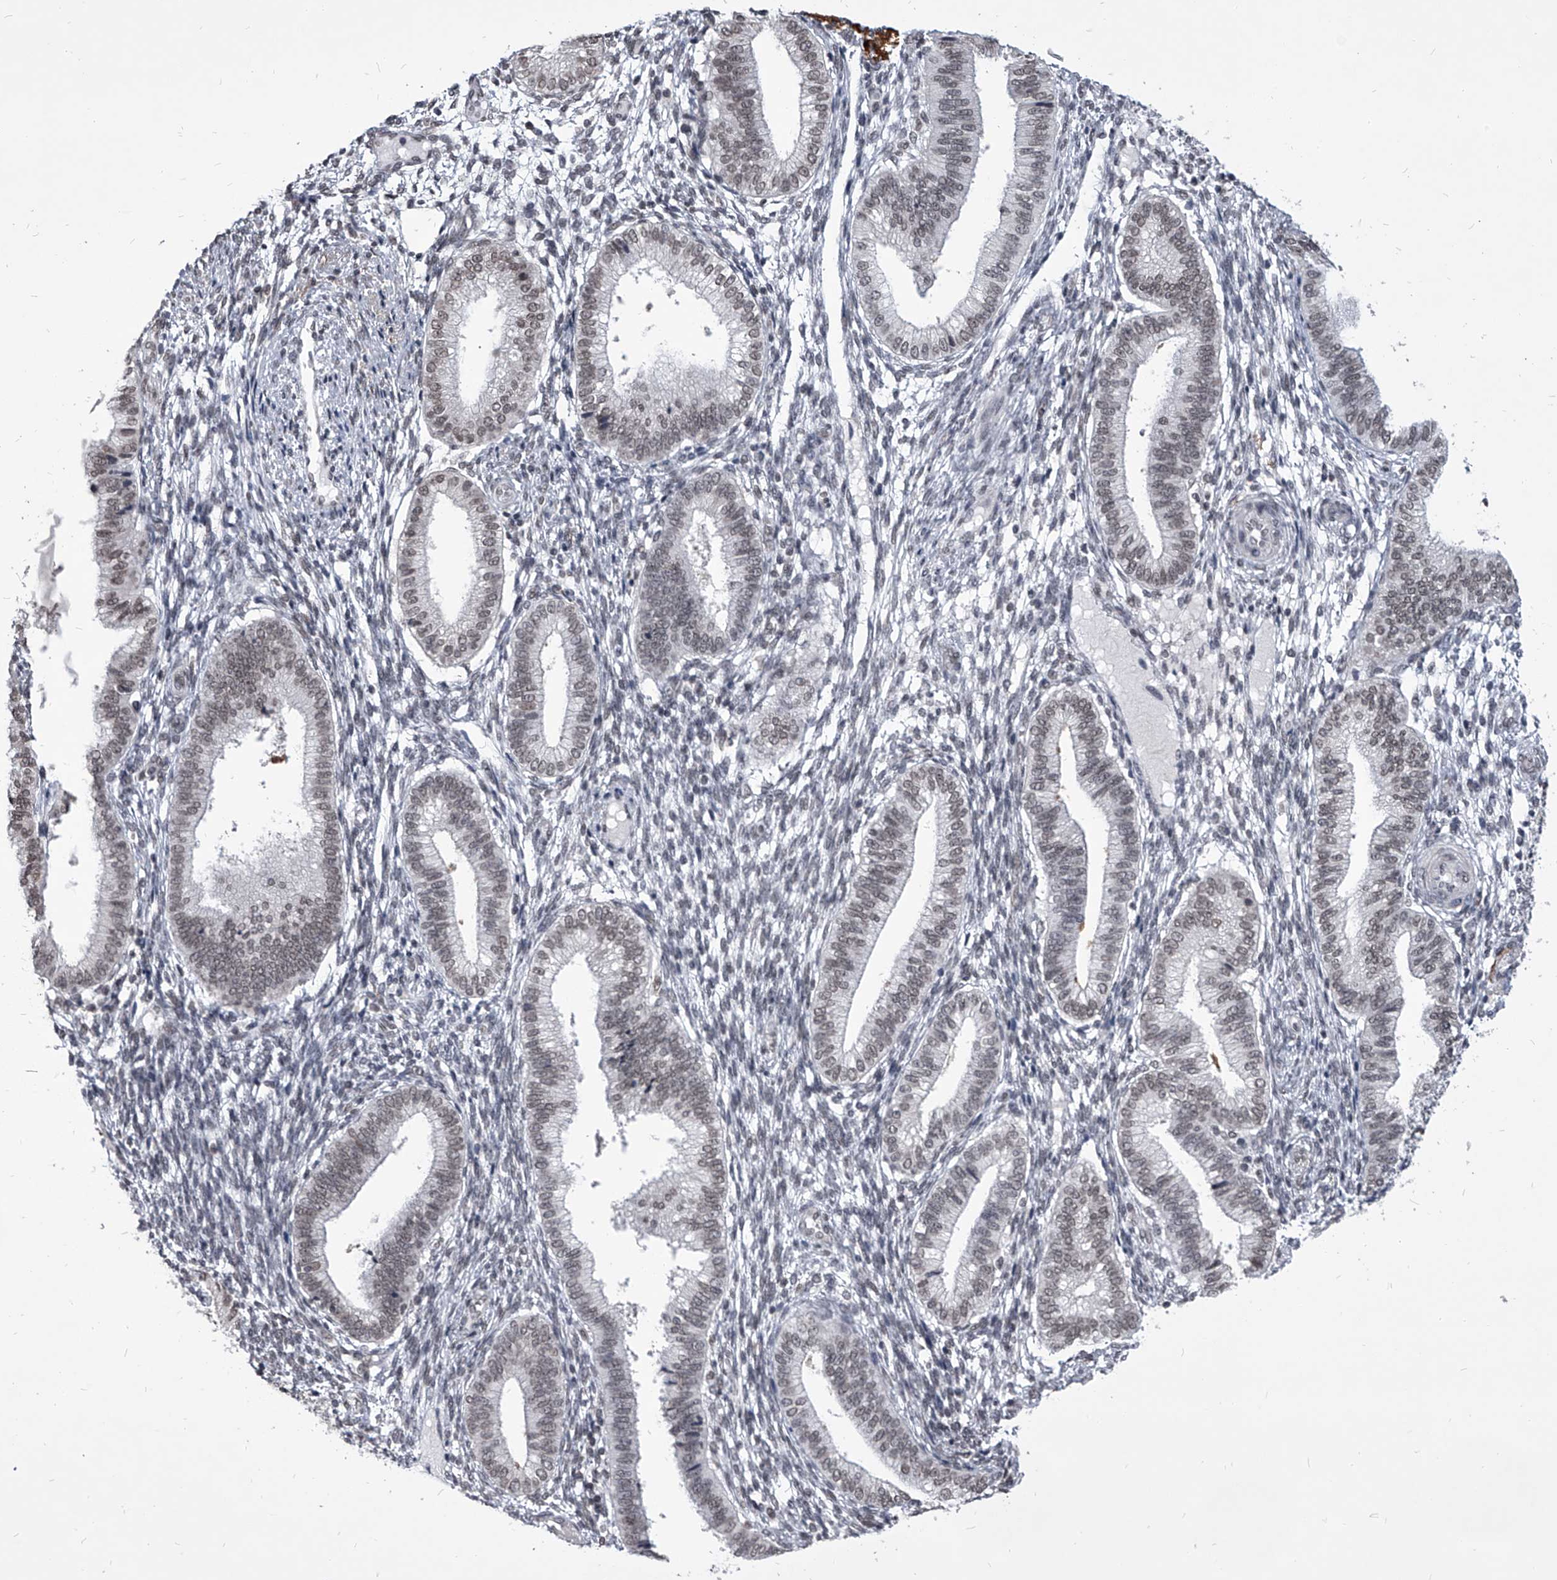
{"staining": {"intensity": "negative", "quantity": "none", "location": "none"}, "tissue": "endometrium", "cell_type": "Cells in endometrial stroma", "image_type": "normal", "snomed": [{"axis": "morphology", "description": "Normal tissue, NOS"}, {"axis": "topography", "description": "Endometrium"}], "caption": "DAB (3,3'-diaminobenzidine) immunohistochemical staining of benign human endometrium shows no significant positivity in cells in endometrial stroma.", "gene": "PPIL4", "patient": {"sex": "female", "age": 39}}